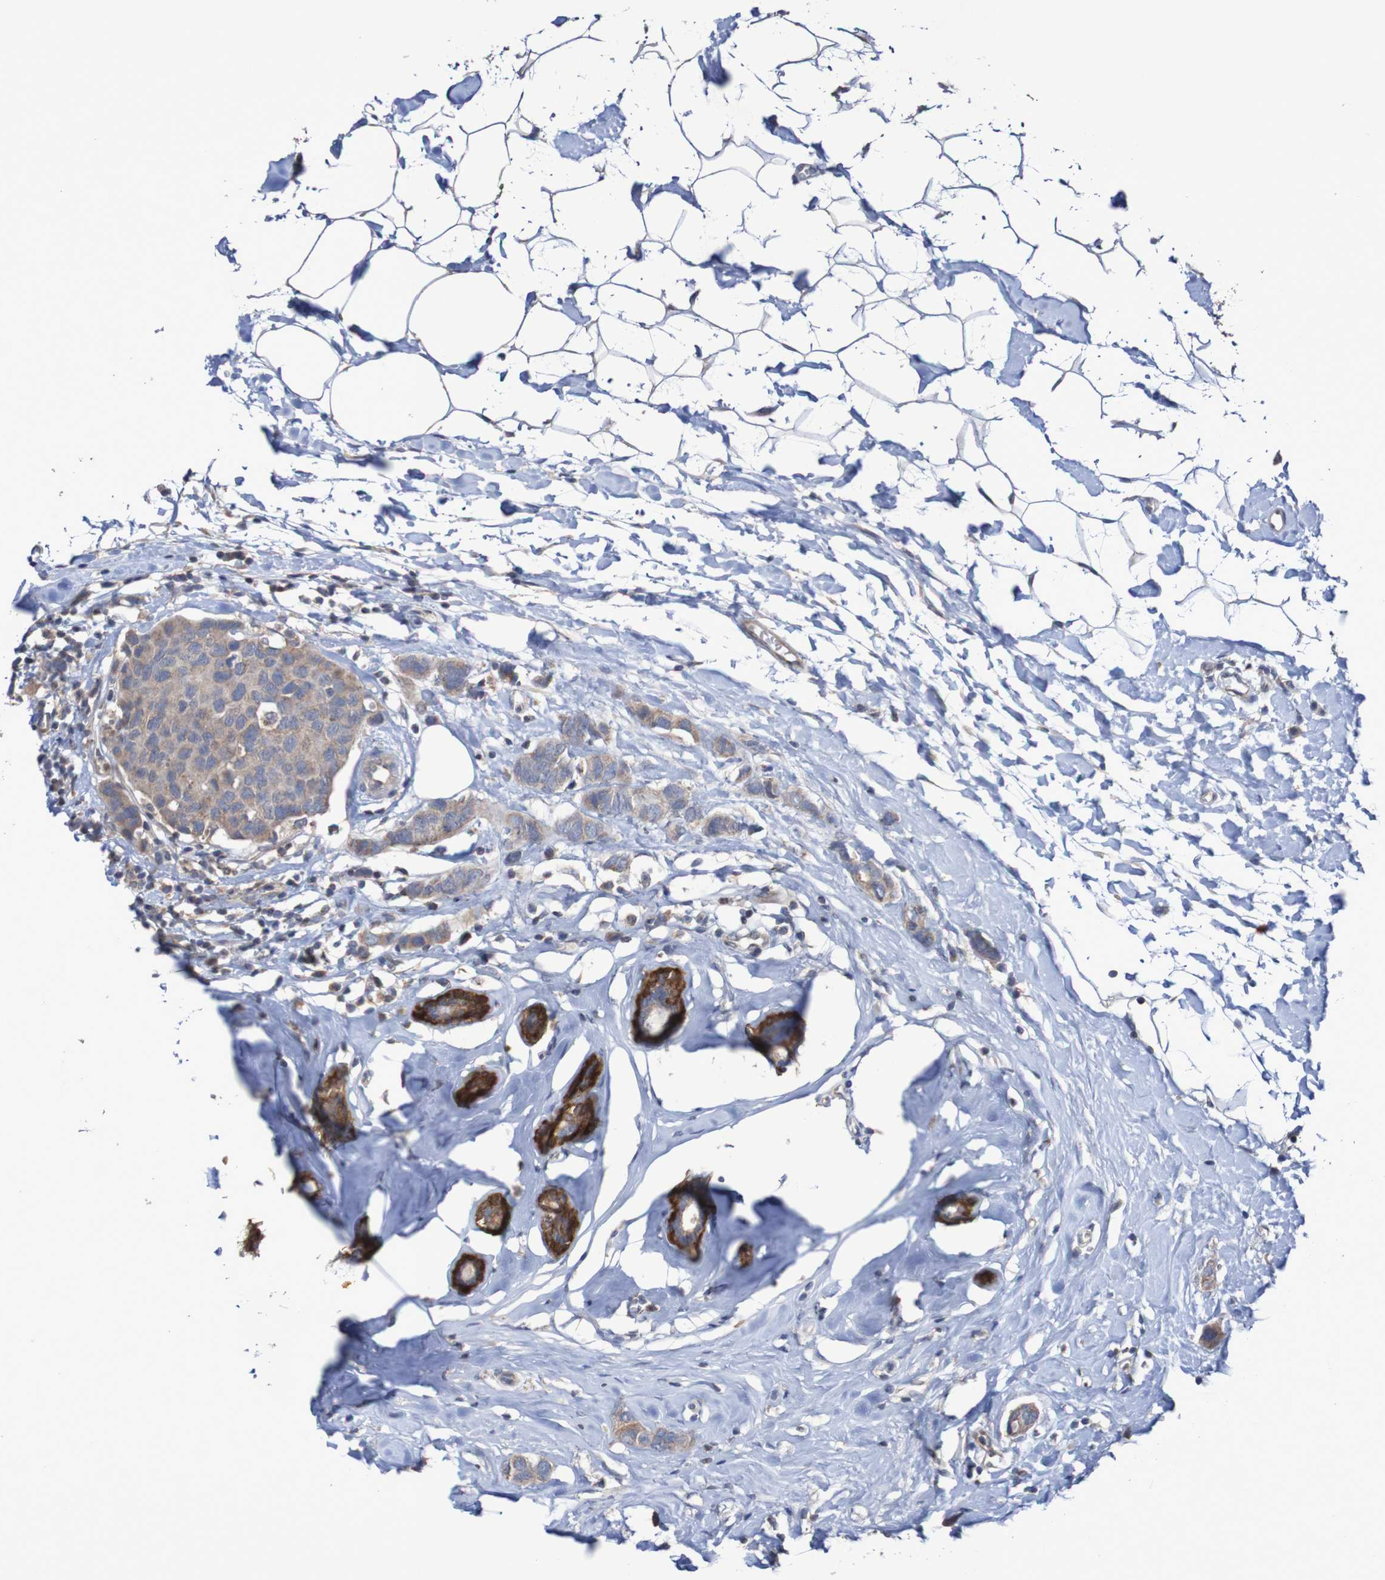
{"staining": {"intensity": "weak", "quantity": ">75%", "location": "cytoplasmic/membranous"}, "tissue": "breast cancer", "cell_type": "Tumor cells", "image_type": "cancer", "snomed": [{"axis": "morphology", "description": "Normal tissue, NOS"}, {"axis": "morphology", "description": "Duct carcinoma"}, {"axis": "topography", "description": "Breast"}], "caption": "IHC histopathology image of neoplastic tissue: human breast cancer stained using immunohistochemistry (IHC) exhibits low levels of weak protein expression localized specifically in the cytoplasmic/membranous of tumor cells, appearing as a cytoplasmic/membranous brown color.", "gene": "C3orf18", "patient": {"sex": "female", "age": 50}}